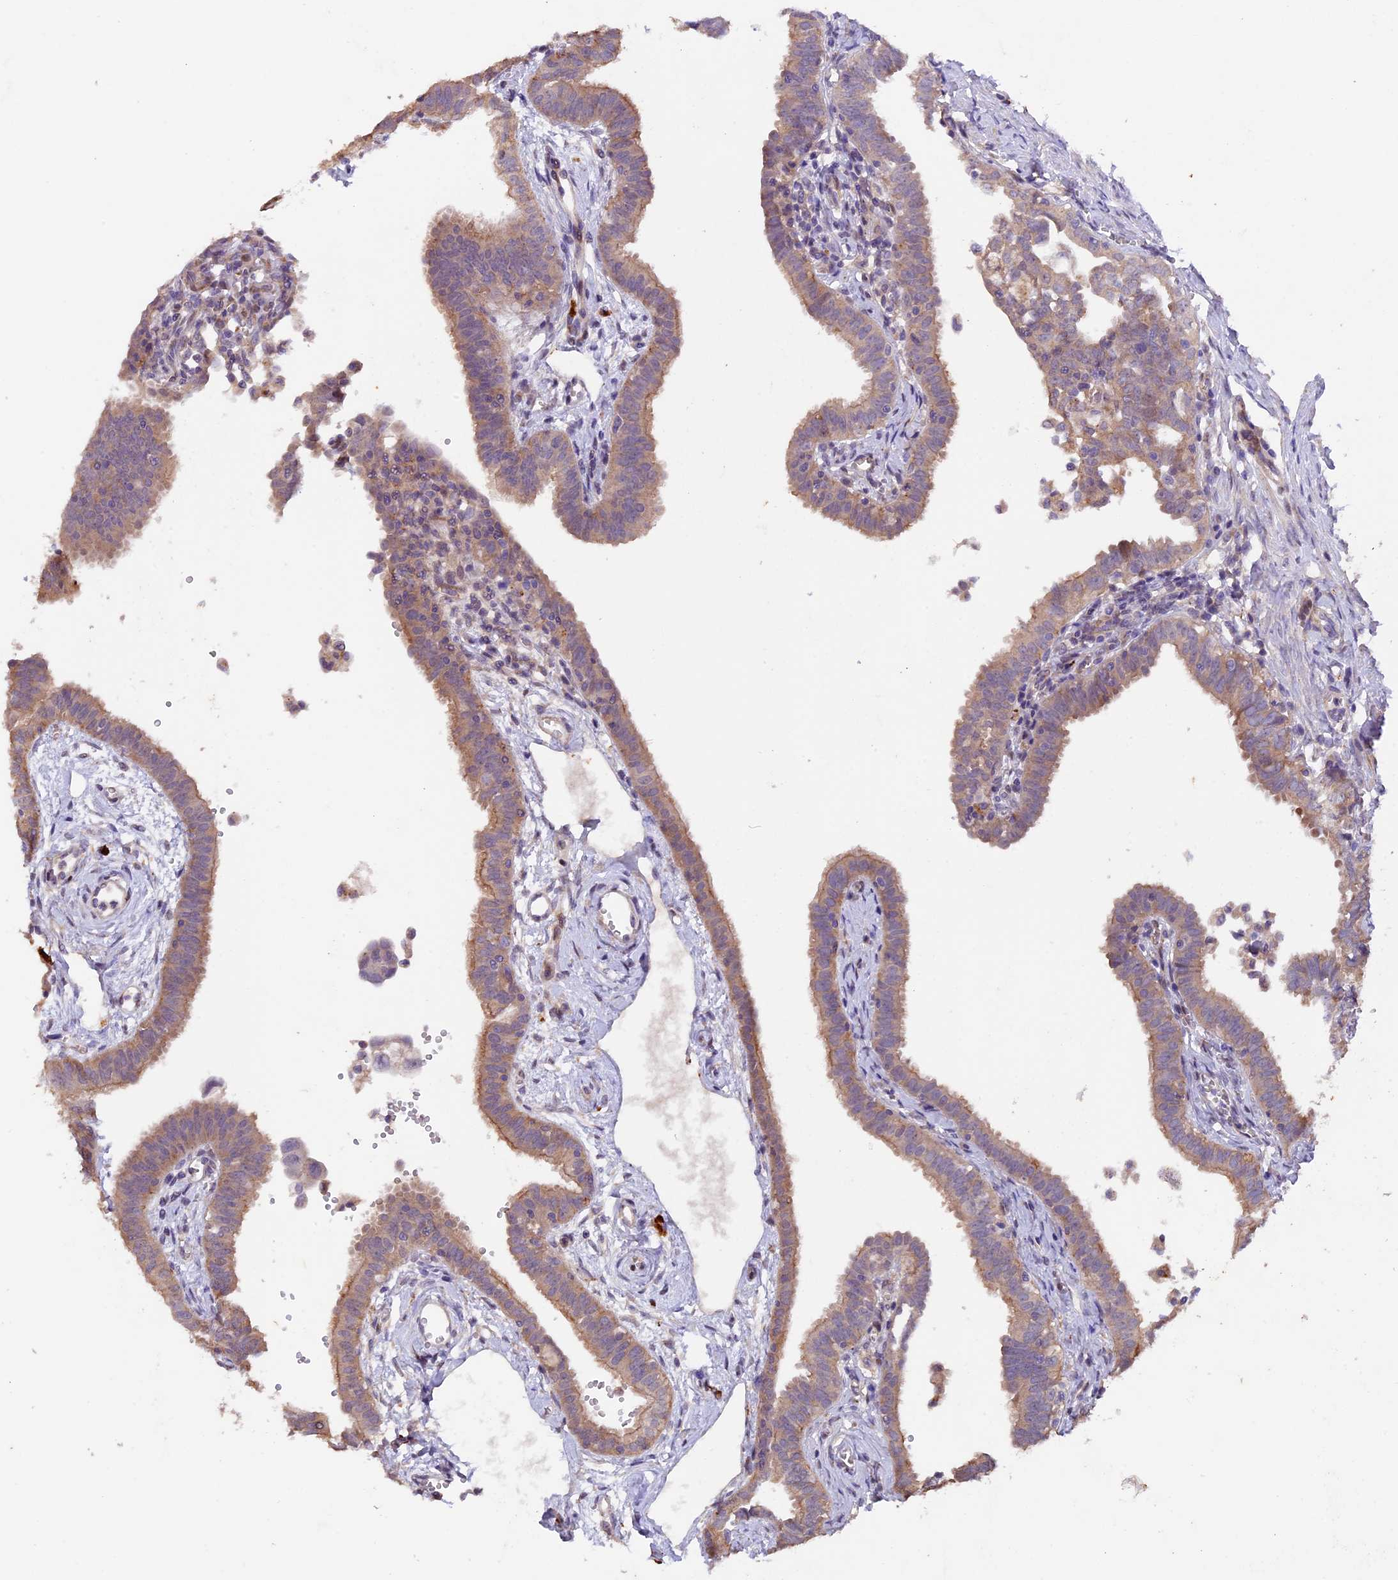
{"staining": {"intensity": "weak", "quantity": ">75%", "location": "cytoplasmic/membranous"}, "tissue": "fallopian tube", "cell_type": "Glandular cells", "image_type": "normal", "snomed": [{"axis": "morphology", "description": "Normal tissue, NOS"}, {"axis": "morphology", "description": "Carcinoma, NOS"}, {"axis": "topography", "description": "Fallopian tube"}, {"axis": "topography", "description": "Ovary"}], "caption": "IHC of normal fallopian tube exhibits low levels of weak cytoplasmic/membranous positivity in about >75% of glandular cells.", "gene": "NCK2", "patient": {"sex": "female", "age": 59}}